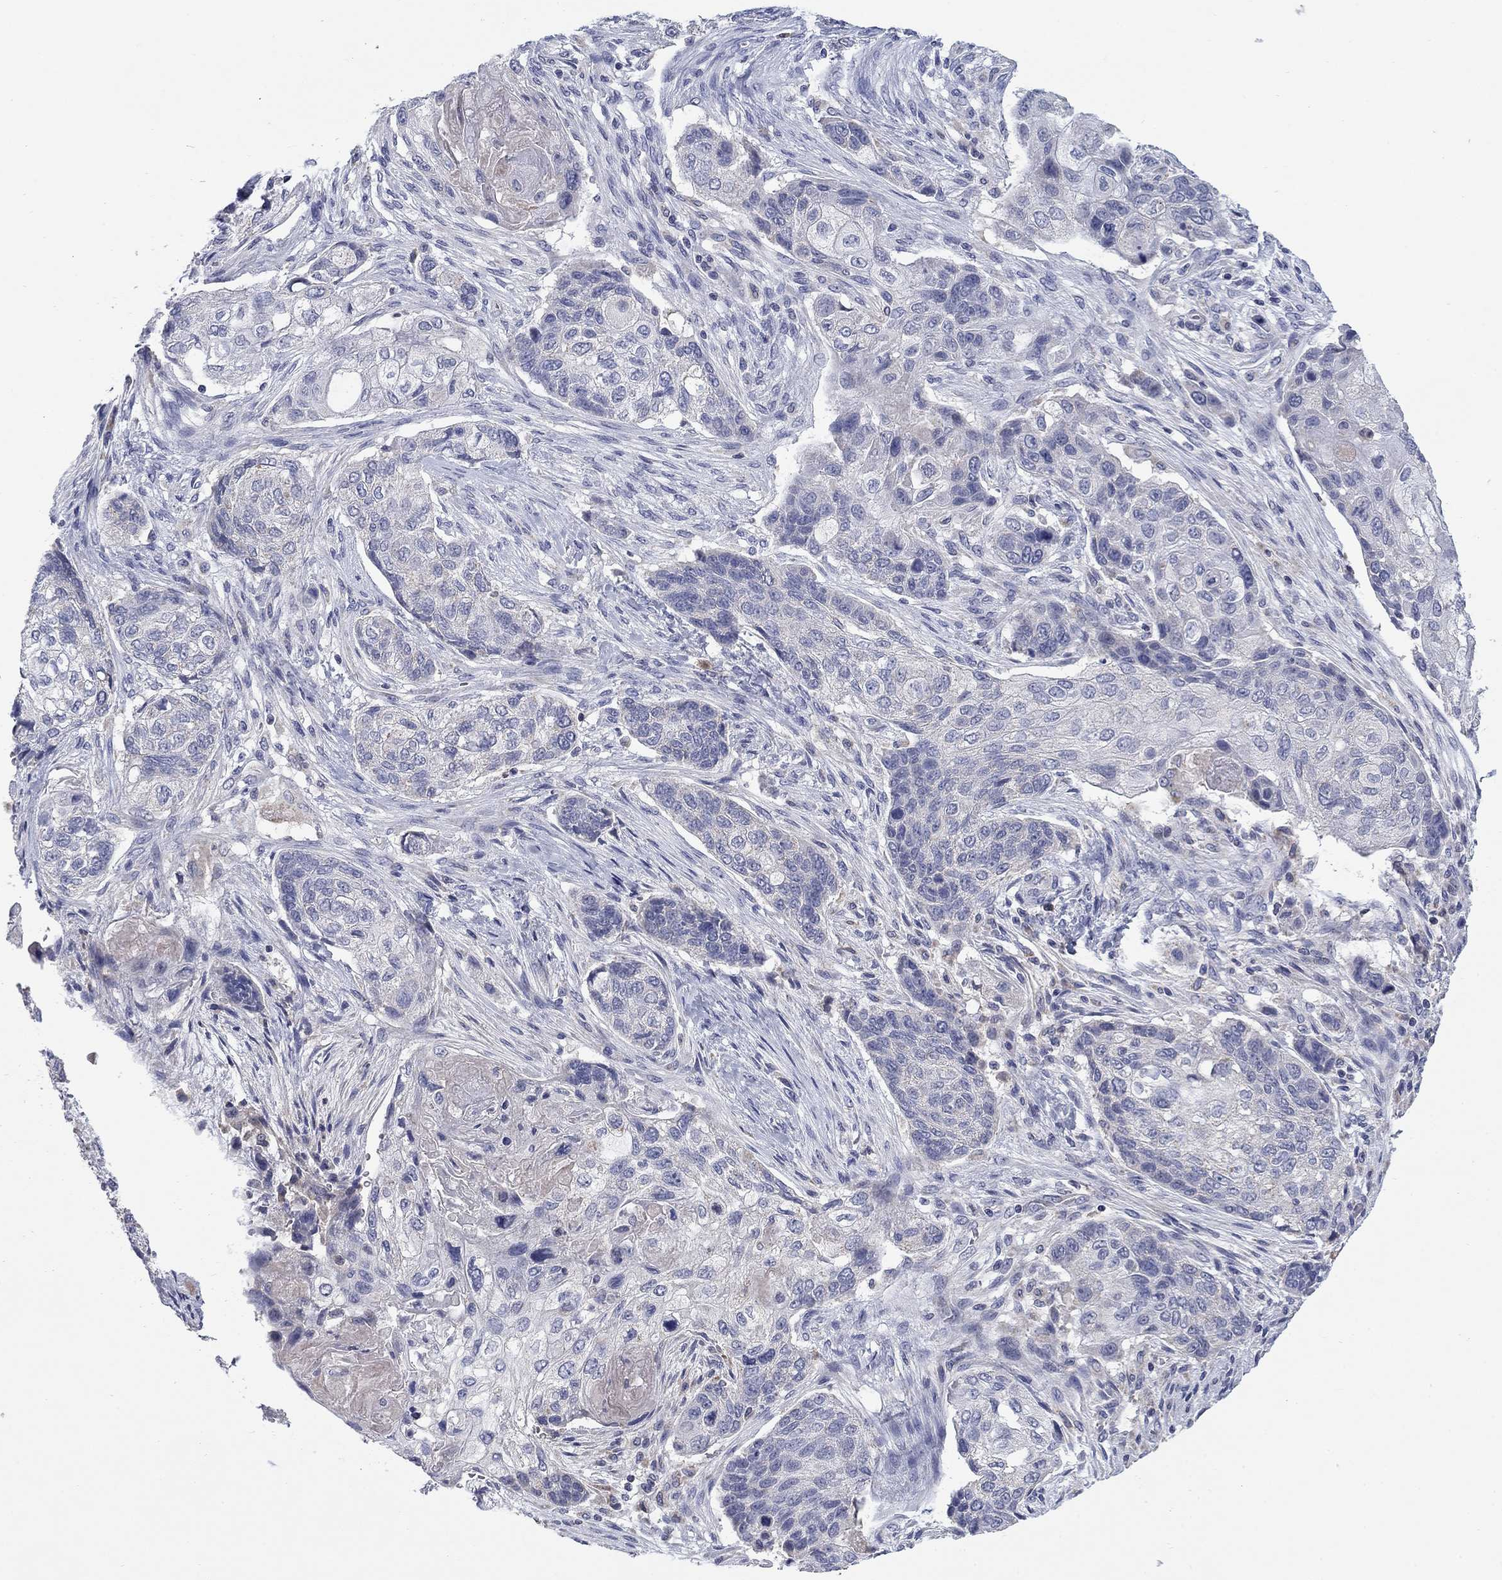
{"staining": {"intensity": "negative", "quantity": "none", "location": "none"}, "tissue": "lung cancer", "cell_type": "Tumor cells", "image_type": "cancer", "snomed": [{"axis": "morphology", "description": "Normal tissue, NOS"}, {"axis": "morphology", "description": "Squamous cell carcinoma, NOS"}, {"axis": "topography", "description": "Bronchus"}, {"axis": "topography", "description": "Lung"}], "caption": "Tumor cells show no significant staining in lung cancer. (DAB (3,3'-diaminobenzidine) immunohistochemistry (IHC) with hematoxylin counter stain).", "gene": "FRK", "patient": {"sex": "male", "age": 69}}